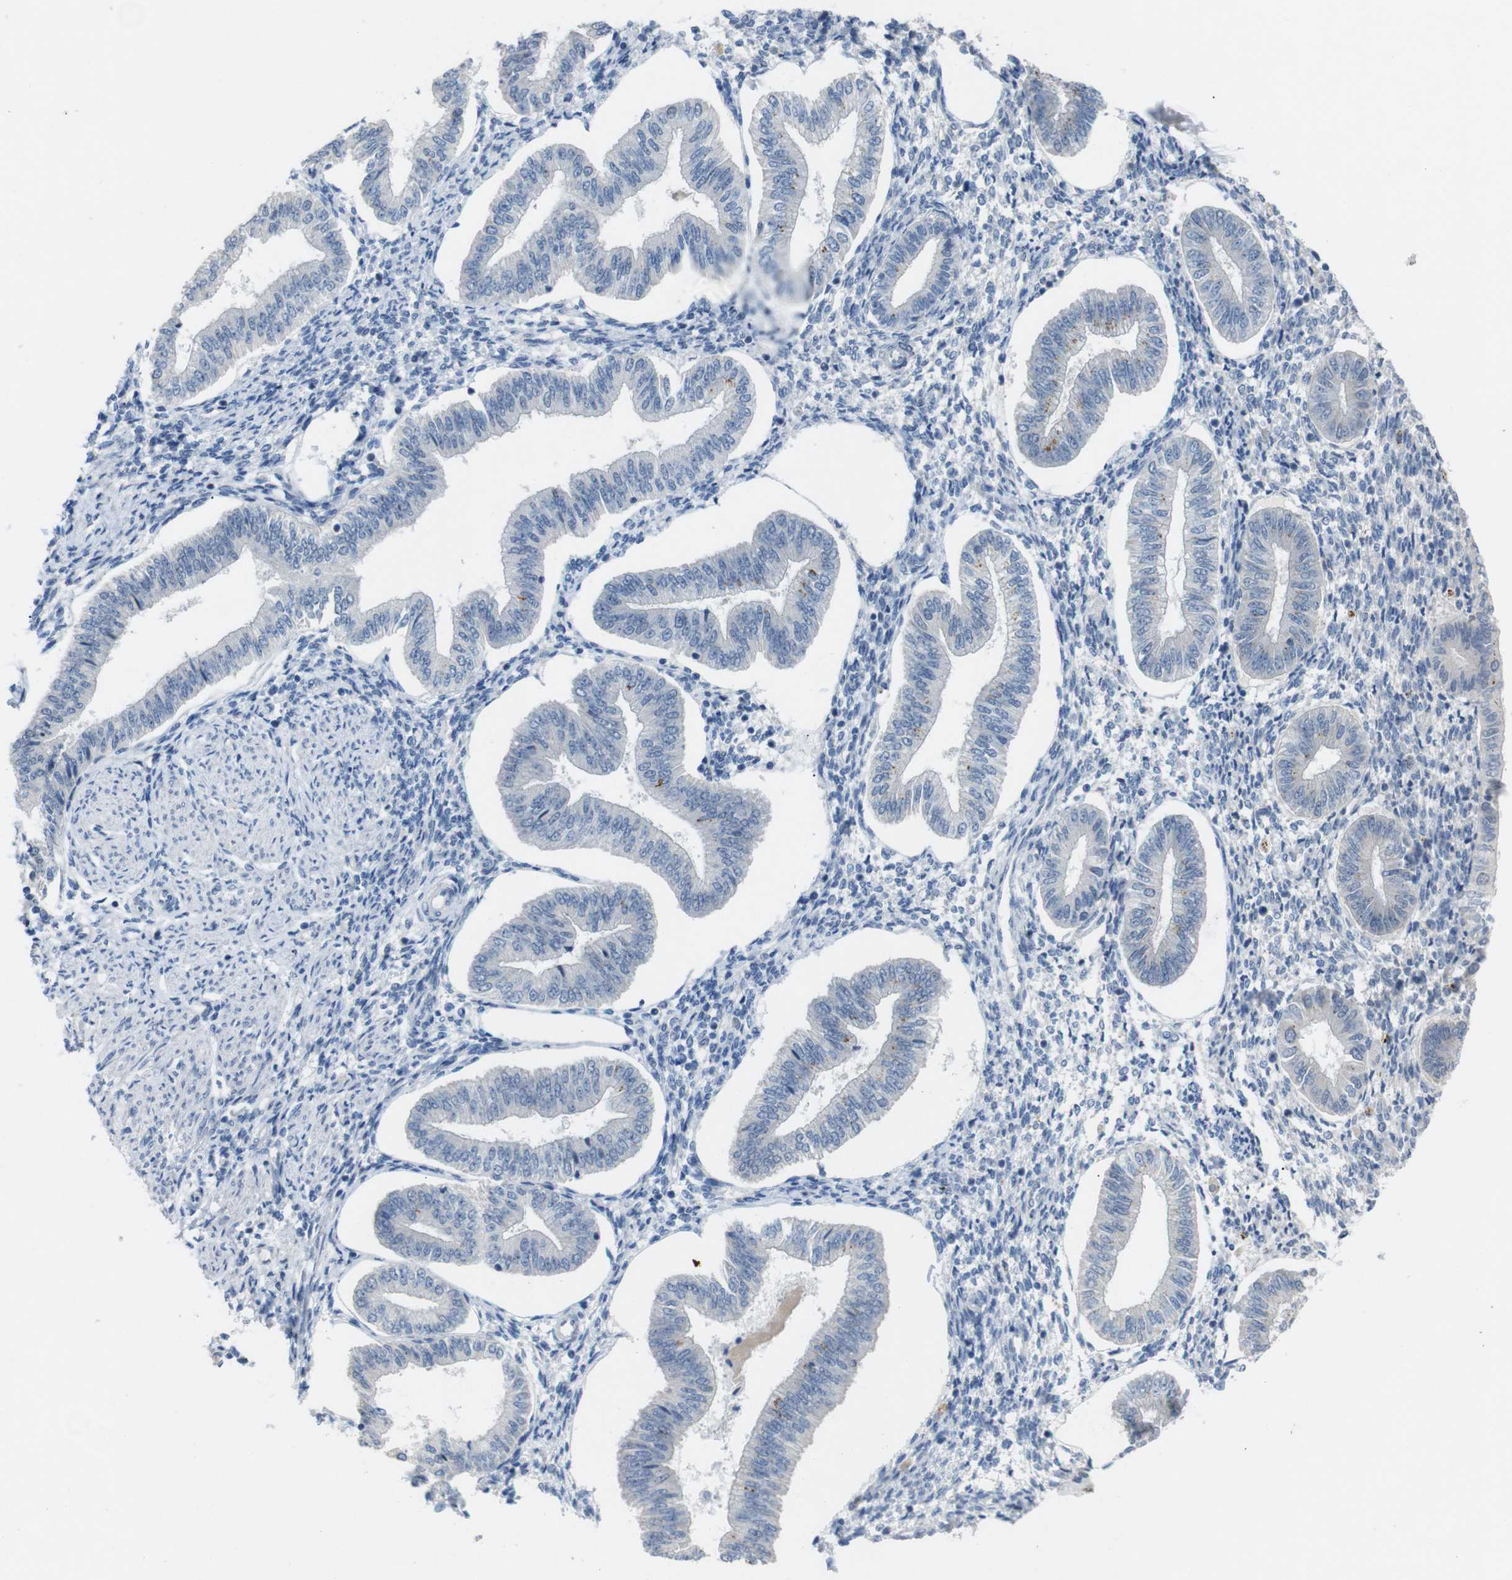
{"staining": {"intensity": "negative", "quantity": "none", "location": "none"}, "tissue": "endometrium", "cell_type": "Cells in endometrial stroma", "image_type": "normal", "snomed": [{"axis": "morphology", "description": "Normal tissue, NOS"}, {"axis": "topography", "description": "Endometrium"}], "caption": "IHC of normal endometrium reveals no positivity in cells in endometrial stroma.", "gene": "CHRM5", "patient": {"sex": "female", "age": 50}}